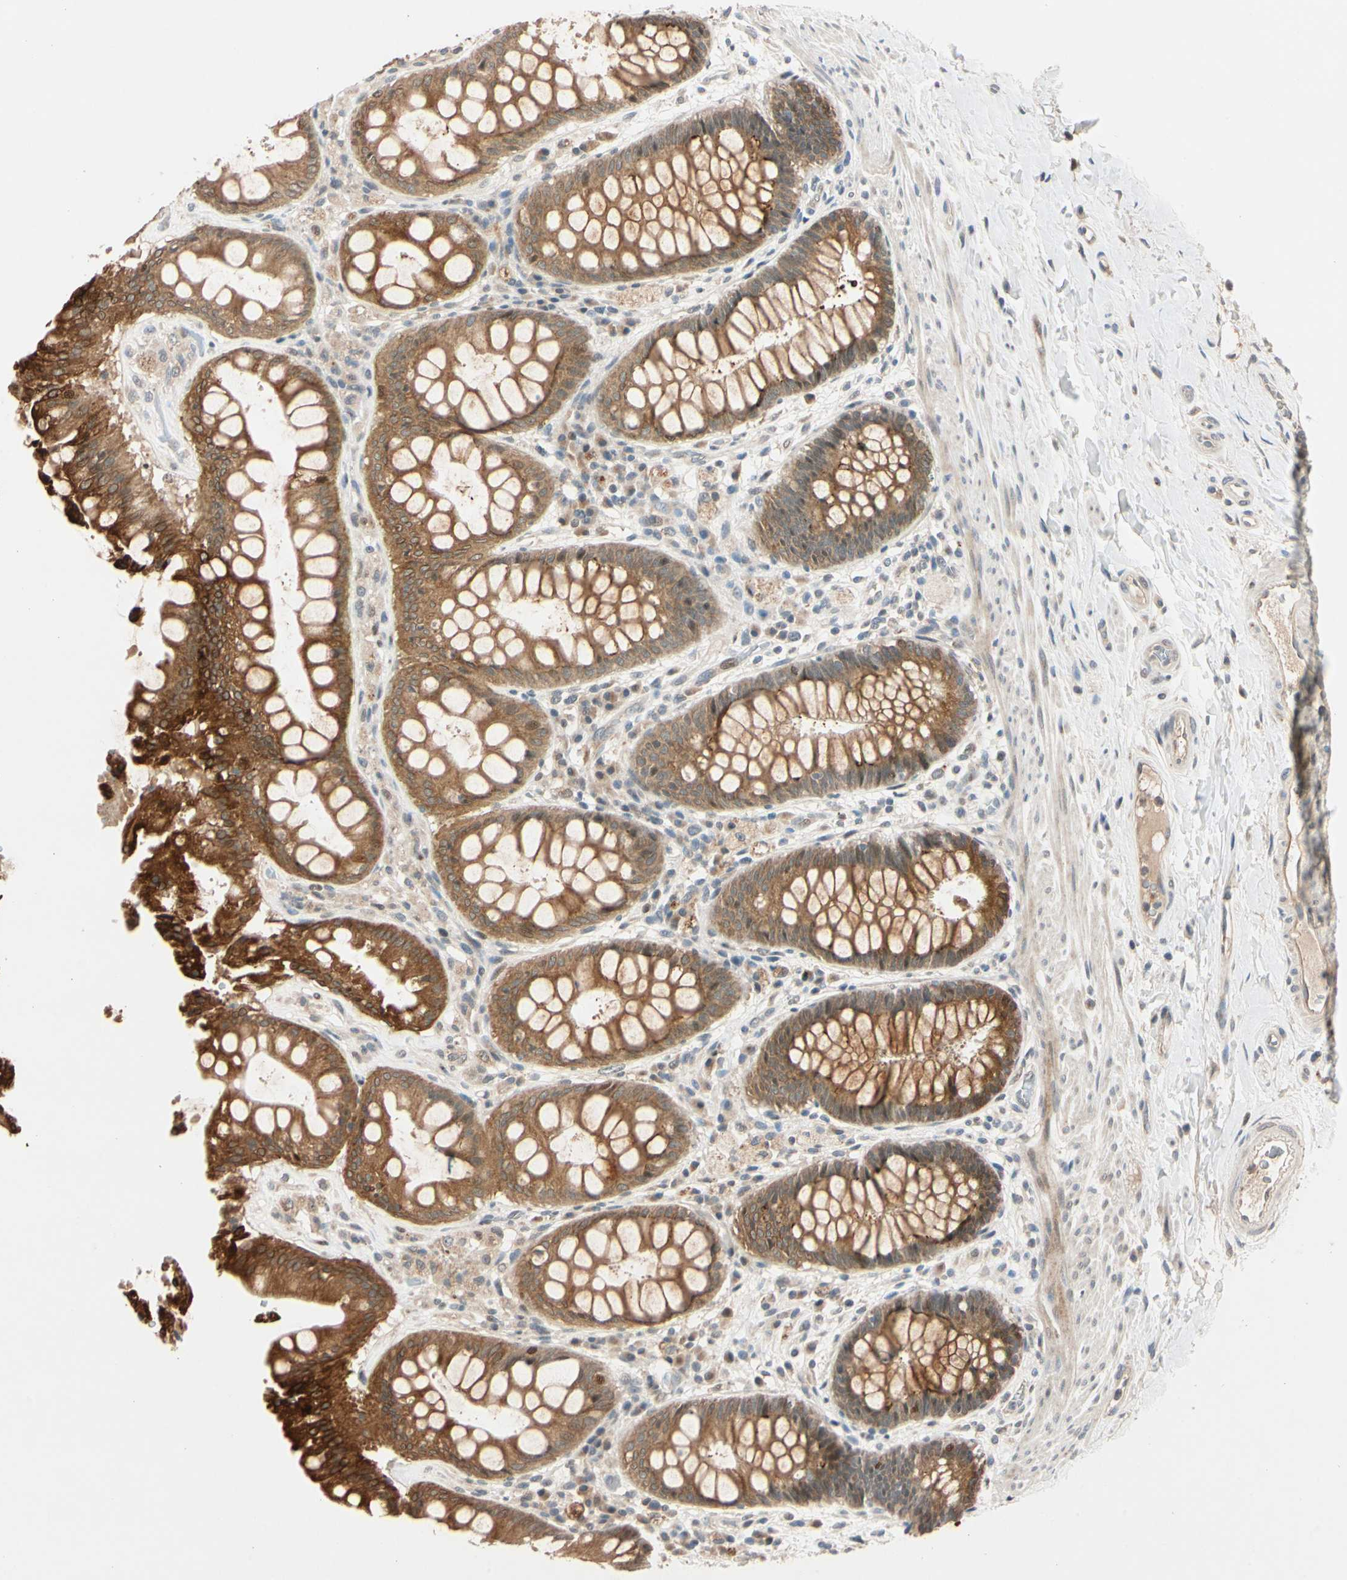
{"staining": {"intensity": "moderate", "quantity": ">75%", "location": "cytoplasmic/membranous"}, "tissue": "rectum", "cell_type": "Glandular cells", "image_type": "normal", "snomed": [{"axis": "morphology", "description": "Normal tissue, NOS"}, {"axis": "topography", "description": "Rectum"}], "caption": "IHC histopathology image of normal rectum stained for a protein (brown), which exhibits medium levels of moderate cytoplasmic/membranous staining in approximately >75% of glandular cells.", "gene": "ACSL5", "patient": {"sex": "female", "age": 46}}